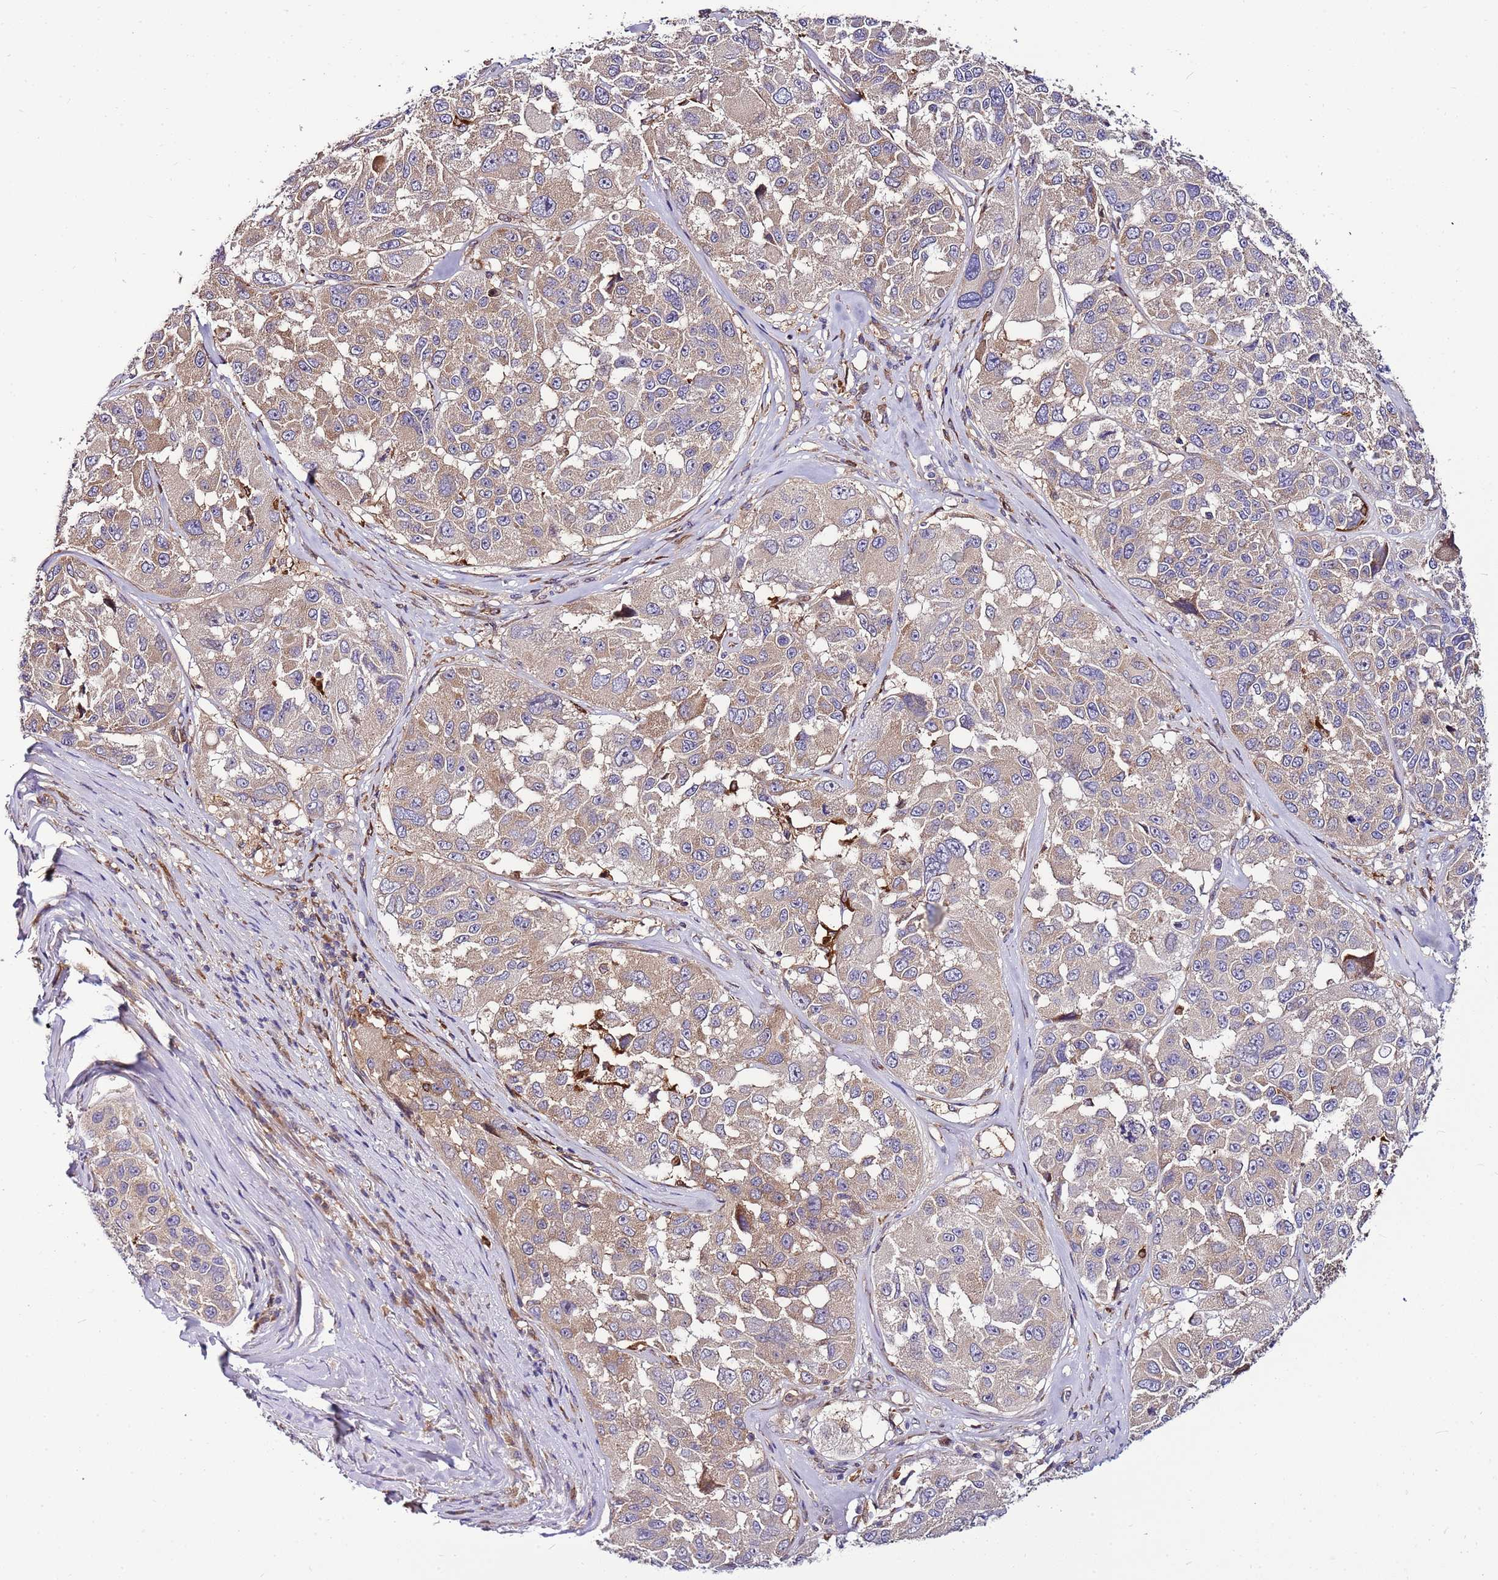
{"staining": {"intensity": "weak", "quantity": "25%-75%", "location": "cytoplasmic/membranous"}, "tissue": "melanoma", "cell_type": "Tumor cells", "image_type": "cancer", "snomed": [{"axis": "morphology", "description": "Malignant melanoma, NOS"}, {"axis": "topography", "description": "Skin"}], "caption": "Tumor cells exhibit low levels of weak cytoplasmic/membranous expression in about 25%-75% of cells in malignant melanoma.", "gene": "ATXN2L", "patient": {"sex": "female", "age": 66}}